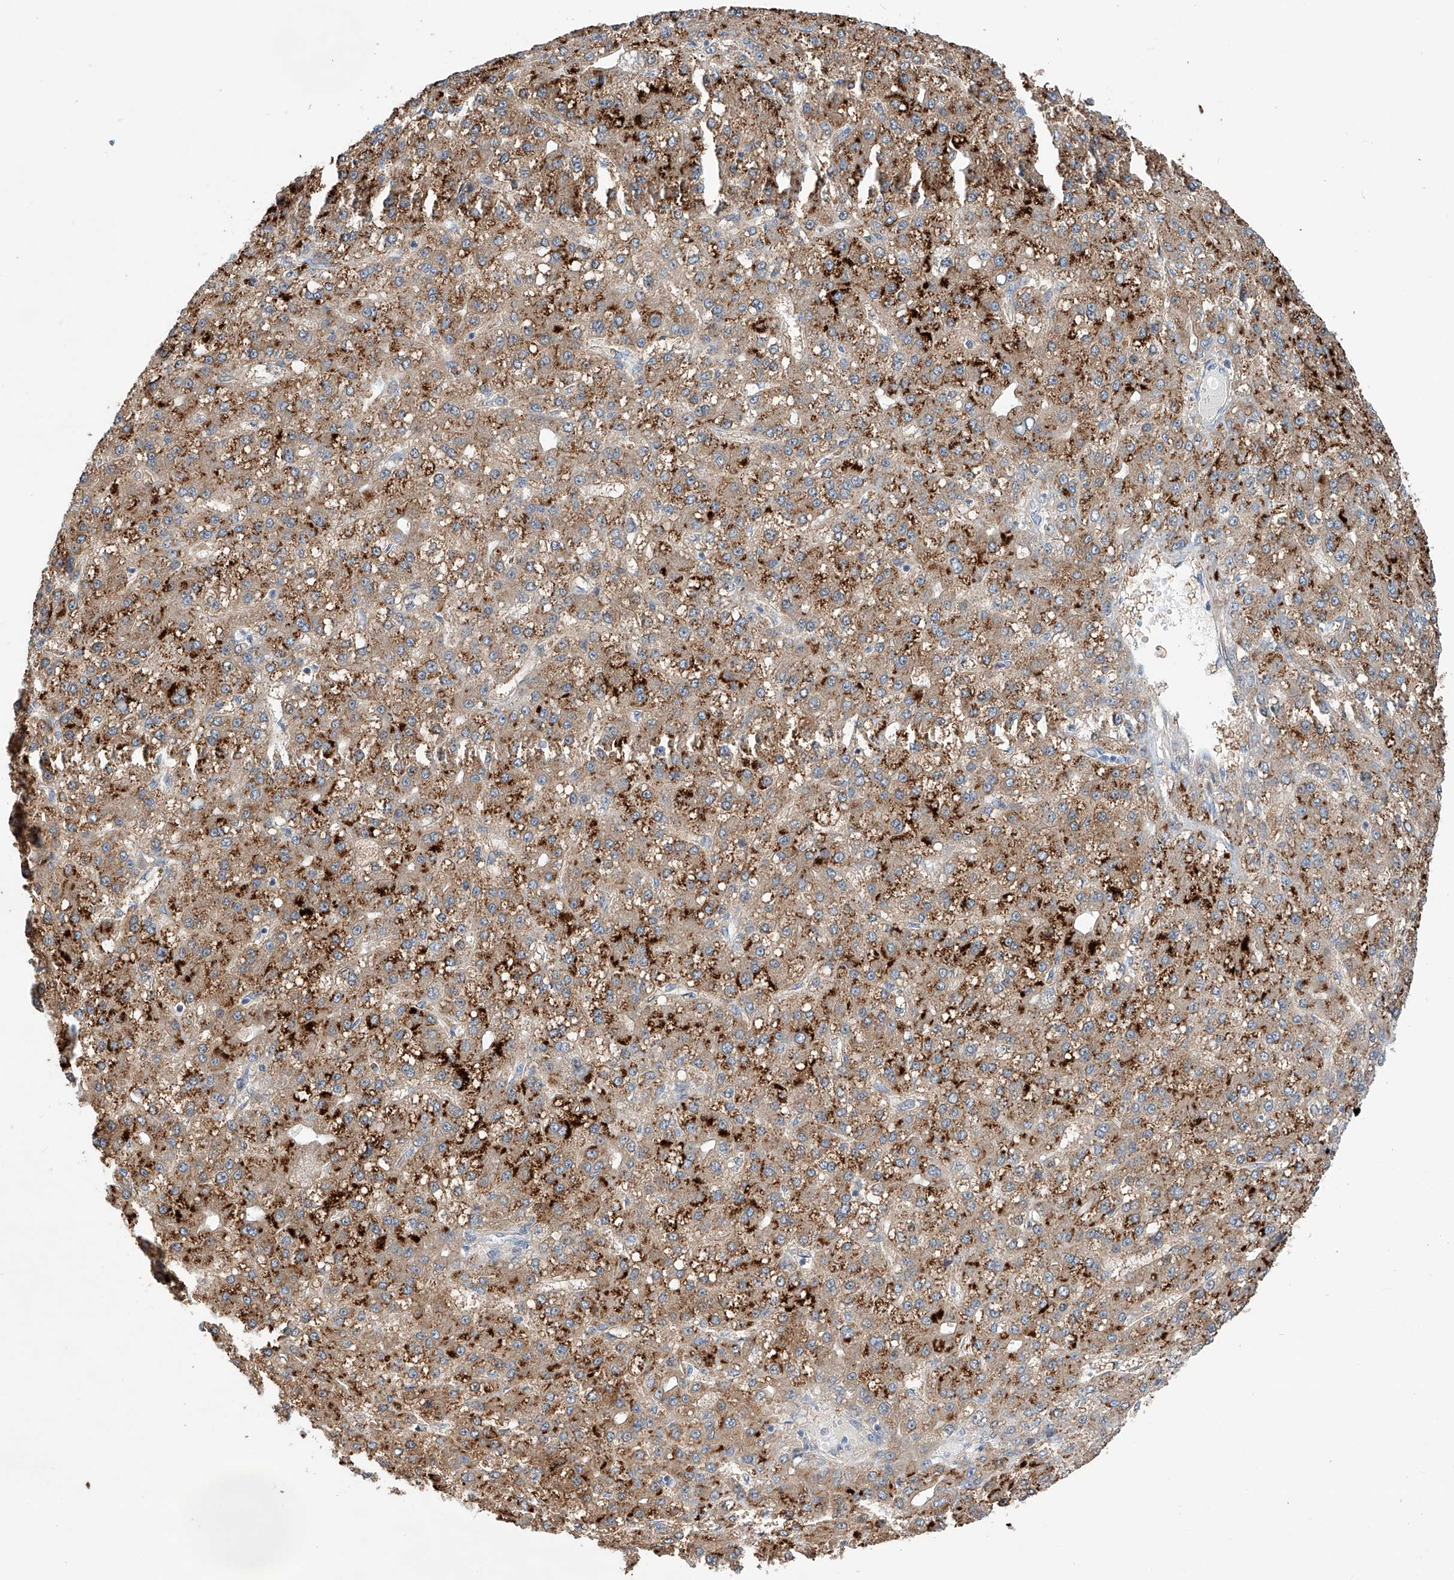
{"staining": {"intensity": "moderate", "quantity": ">75%", "location": "cytoplasmic/membranous"}, "tissue": "liver cancer", "cell_type": "Tumor cells", "image_type": "cancer", "snomed": [{"axis": "morphology", "description": "Carcinoma, Hepatocellular, NOS"}, {"axis": "topography", "description": "Liver"}], "caption": "This image demonstrates immunohistochemistry staining of liver hepatocellular carcinoma, with medium moderate cytoplasmic/membranous expression in about >75% of tumor cells.", "gene": "SLC22A7", "patient": {"sex": "male", "age": 67}}